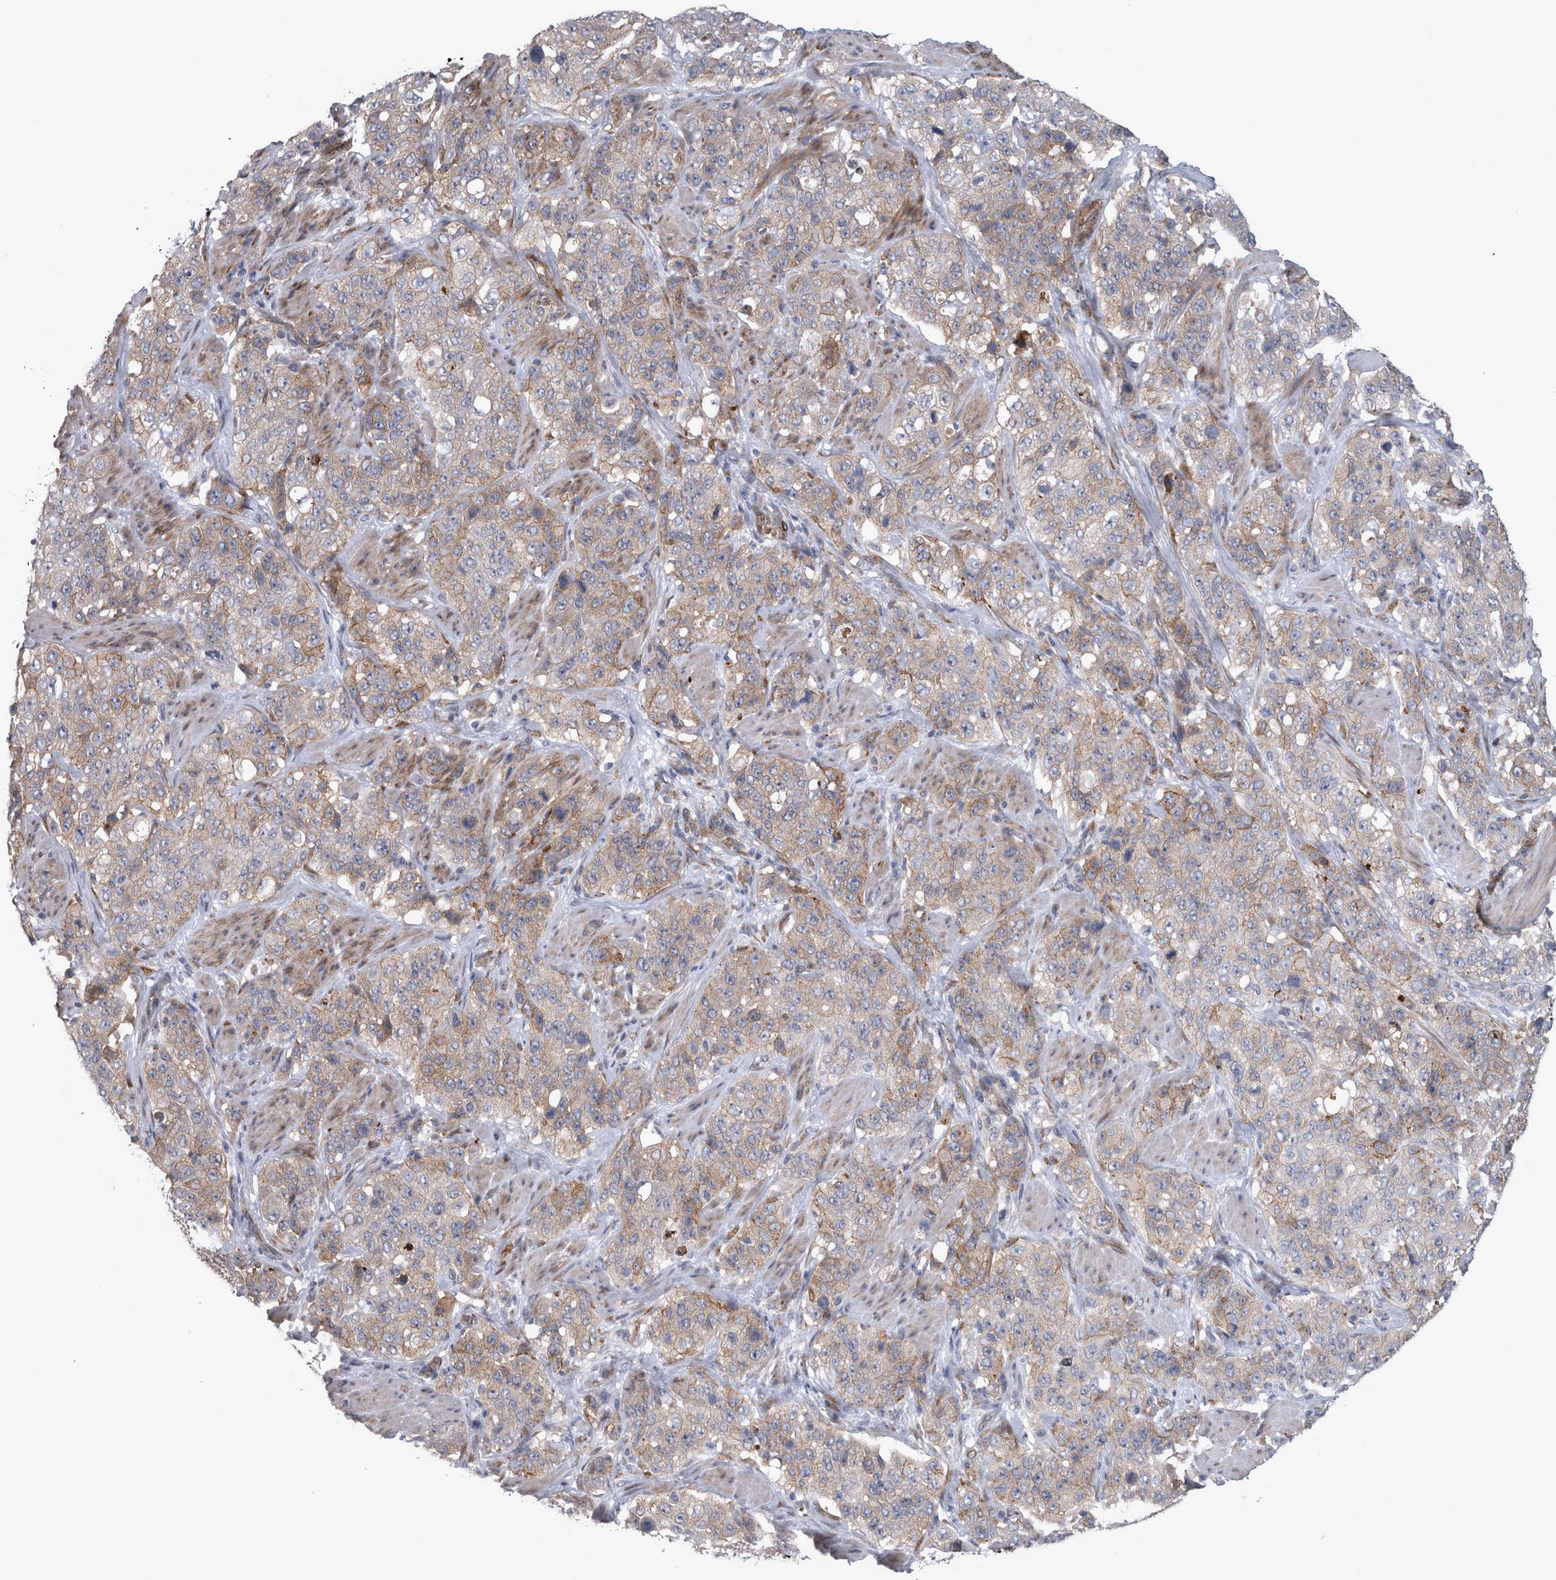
{"staining": {"intensity": "weak", "quantity": ">75%", "location": "cytoplasmic/membranous"}, "tissue": "stomach cancer", "cell_type": "Tumor cells", "image_type": "cancer", "snomed": [{"axis": "morphology", "description": "Adenocarcinoma, NOS"}, {"axis": "topography", "description": "Stomach"}], "caption": "This is a micrograph of IHC staining of stomach cancer, which shows weak staining in the cytoplasmic/membranous of tumor cells.", "gene": "DDX6", "patient": {"sex": "male", "age": 48}}